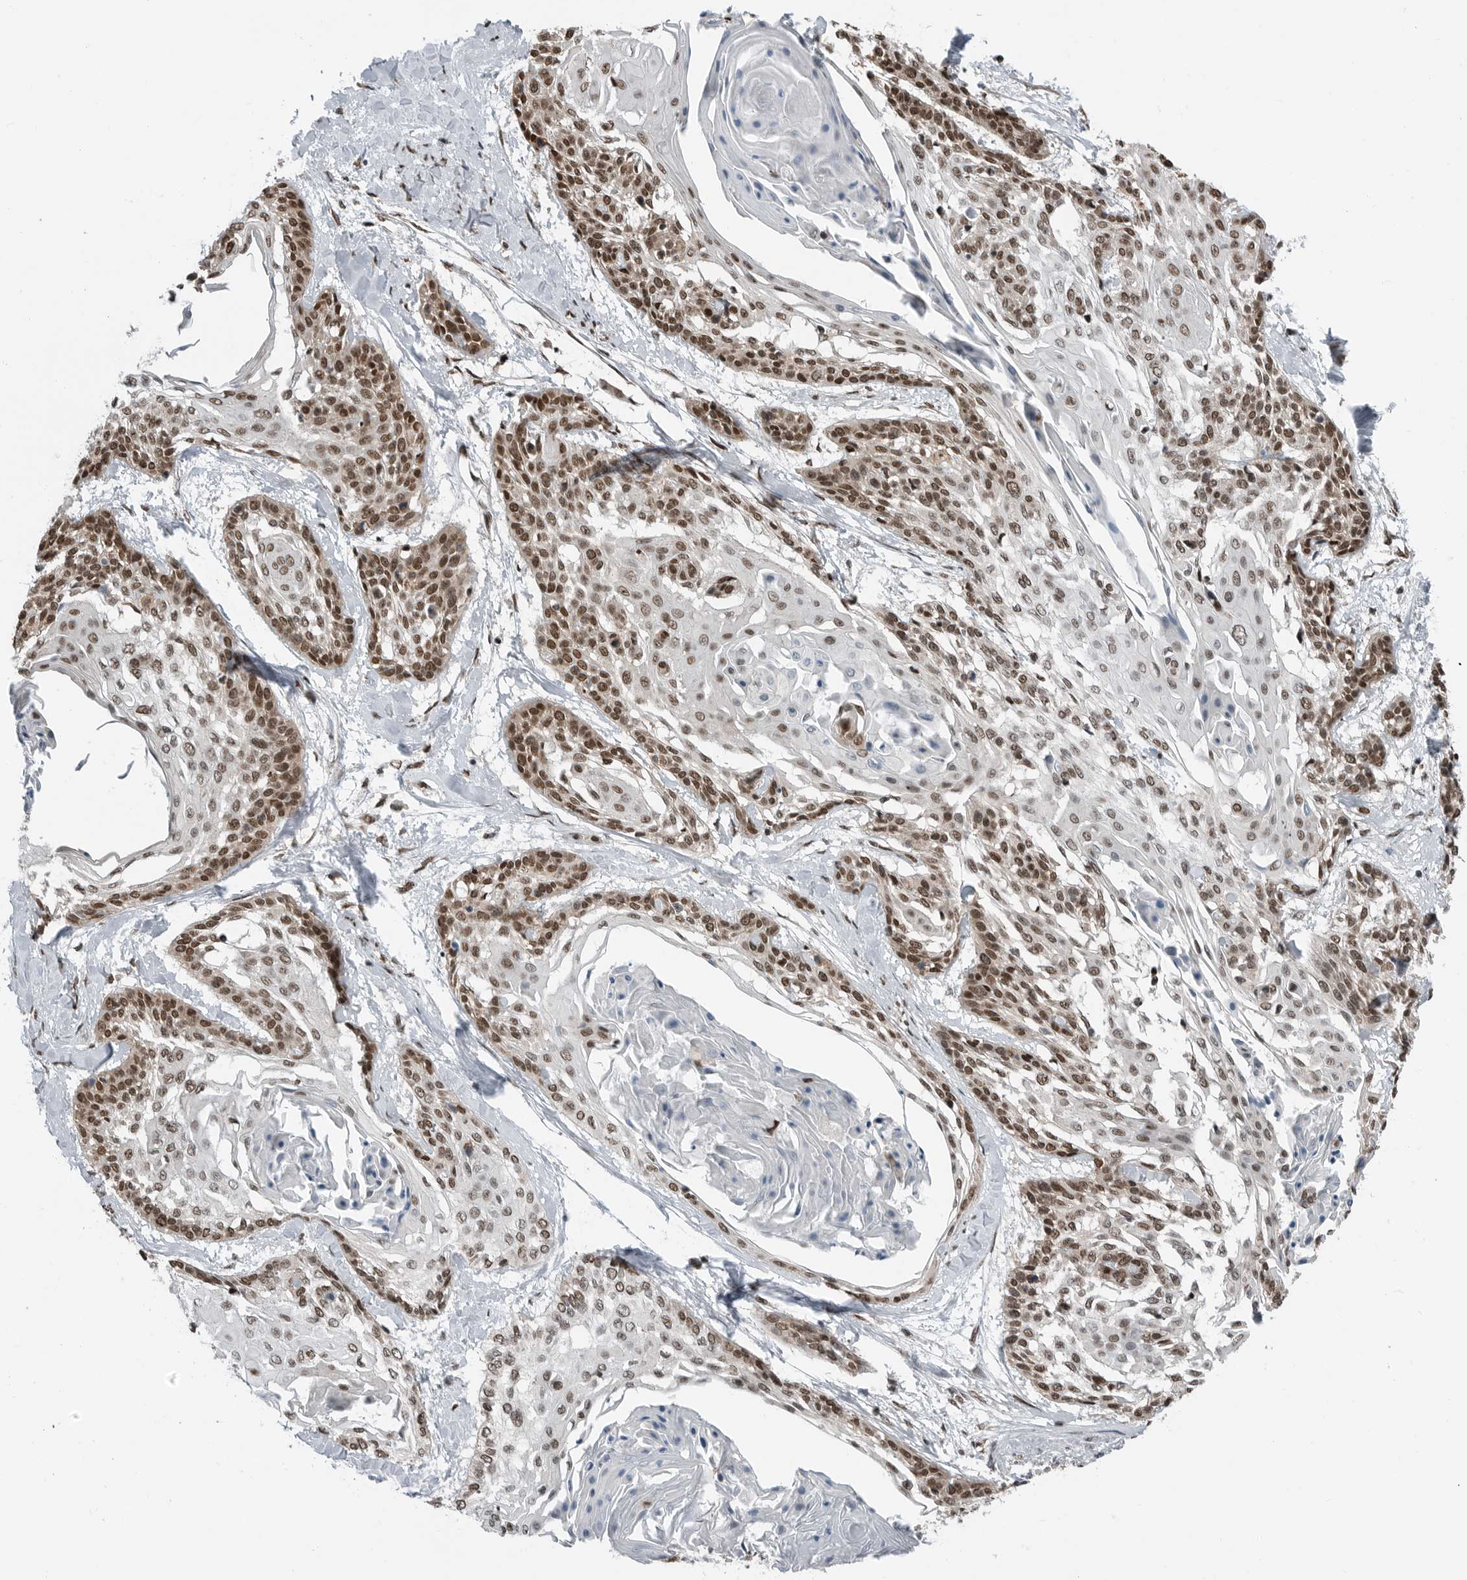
{"staining": {"intensity": "moderate", "quantity": ">75%", "location": "nuclear"}, "tissue": "cervical cancer", "cell_type": "Tumor cells", "image_type": "cancer", "snomed": [{"axis": "morphology", "description": "Squamous cell carcinoma, NOS"}, {"axis": "topography", "description": "Cervix"}], "caption": "Cervical cancer was stained to show a protein in brown. There is medium levels of moderate nuclear staining in about >75% of tumor cells. Using DAB (brown) and hematoxylin (blue) stains, captured at high magnification using brightfield microscopy.", "gene": "BLZF1", "patient": {"sex": "female", "age": 57}}